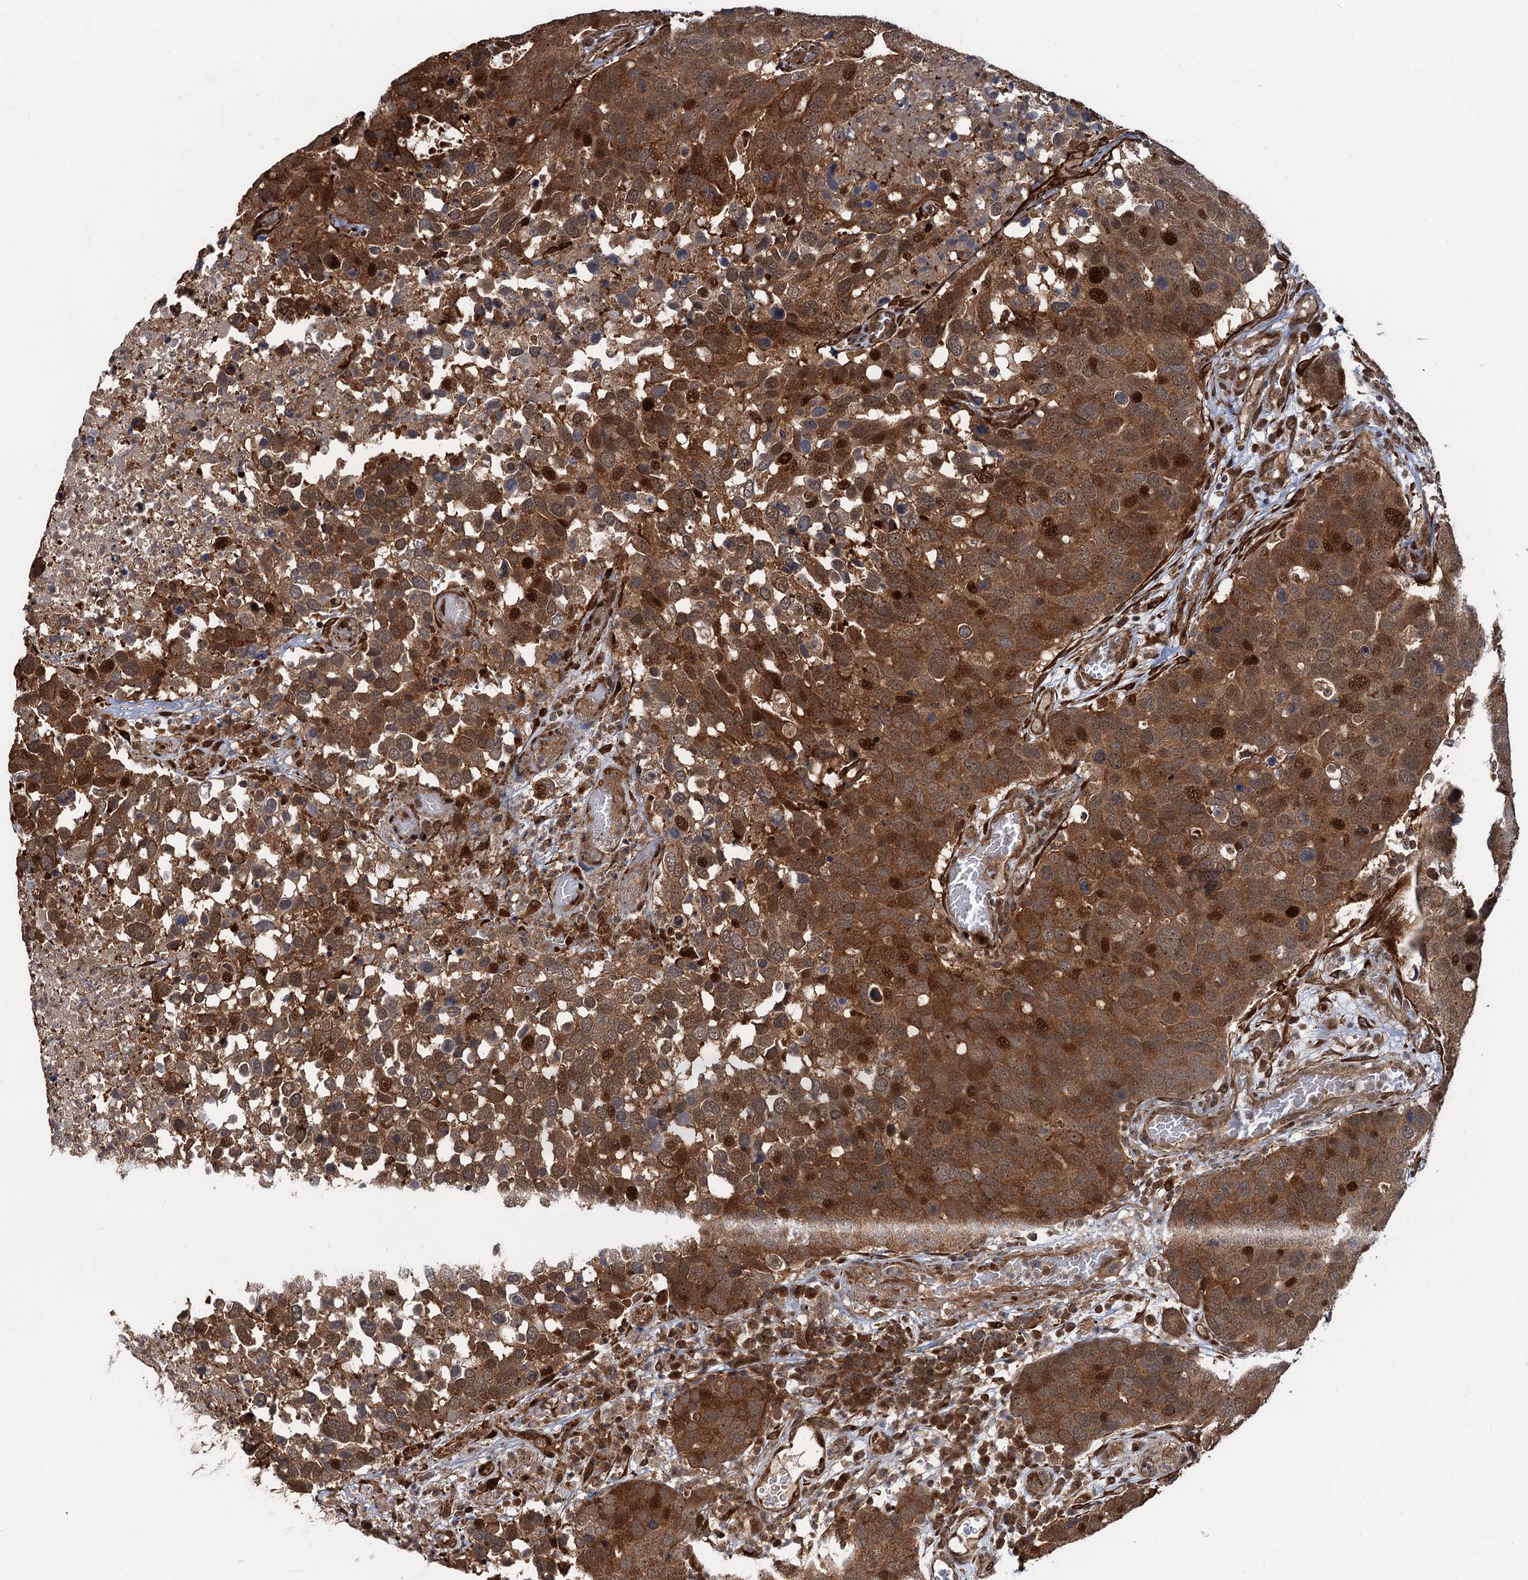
{"staining": {"intensity": "strong", "quantity": ">75%", "location": "cytoplasmic/membranous,nuclear"}, "tissue": "breast cancer", "cell_type": "Tumor cells", "image_type": "cancer", "snomed": [{"axis": "morphology", "description": "Duct carcinoma"}, {"axis": "topography", "description": "Breast"}], "caption": "Approximately >75% of tumor cells in human breast cancer exhibit strong cytoplasmic/membranous and nuclear protein expression as visualized by brown immunohistochemical staining.", "gene": "SNRNP25", "patient": {"sex": "female", "age": 83}}